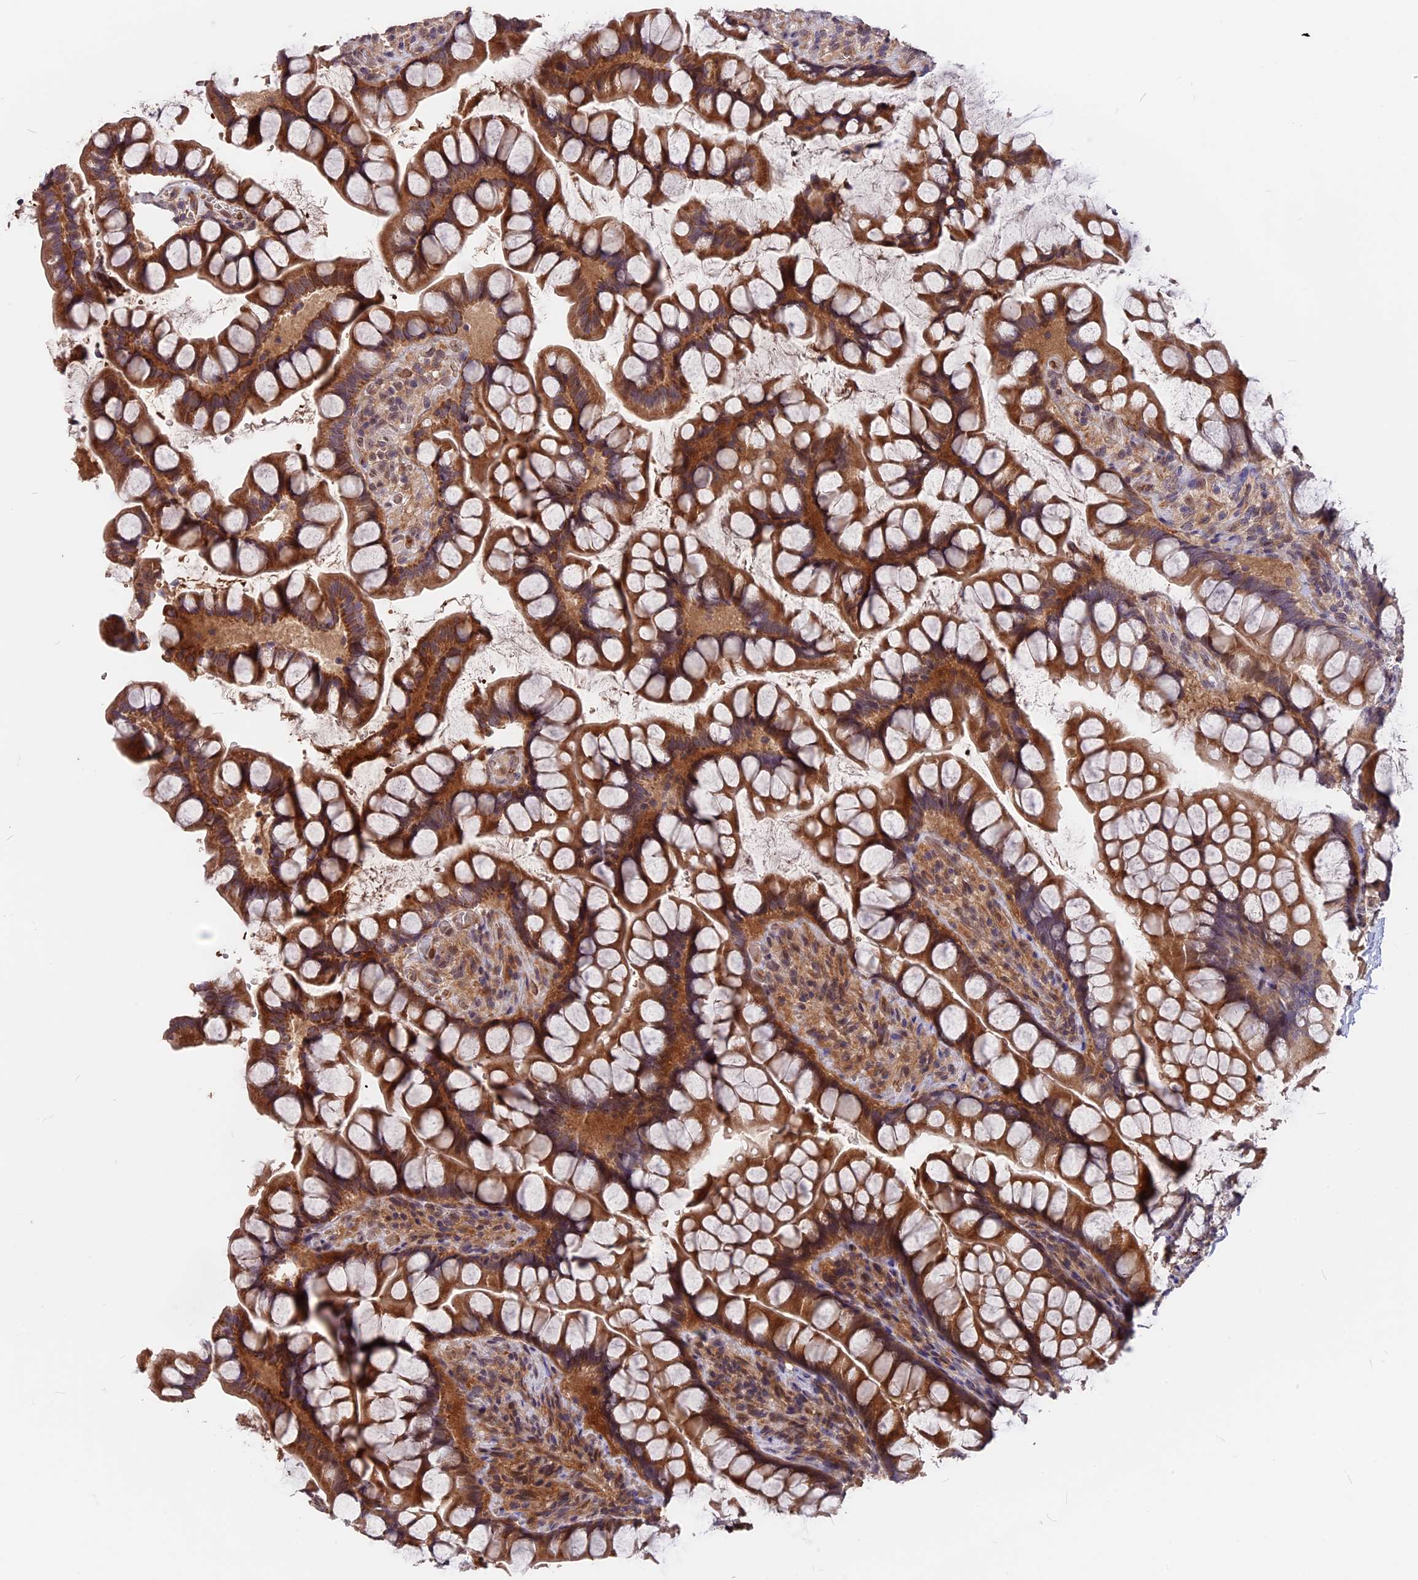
{"staining": {"intensity": "moderate", "quantity": ">75%", "location": "cytoplasmic/membranous"}, "tissue": "small intestine", "cell_type": "Glandular cells", "image_type": "normal", "snomed": [{"axis": "morphology", "description": "Normal tissue, NOS"}, {"axis": "topography", "description": "Small intestine"}], "caption": "Immunohistochemistry micrograph of normal small intestine: small intestine stained using immunohistochemistry (IHC) shows medium levels of moderate protein expression localized specifically in the cytoplasmic/membranous of glandular cells, appearing as a cytoplasmic/membranous brown color.", "gene": "ZC3H10", "patient": {"sex": "male", "age": 70}}